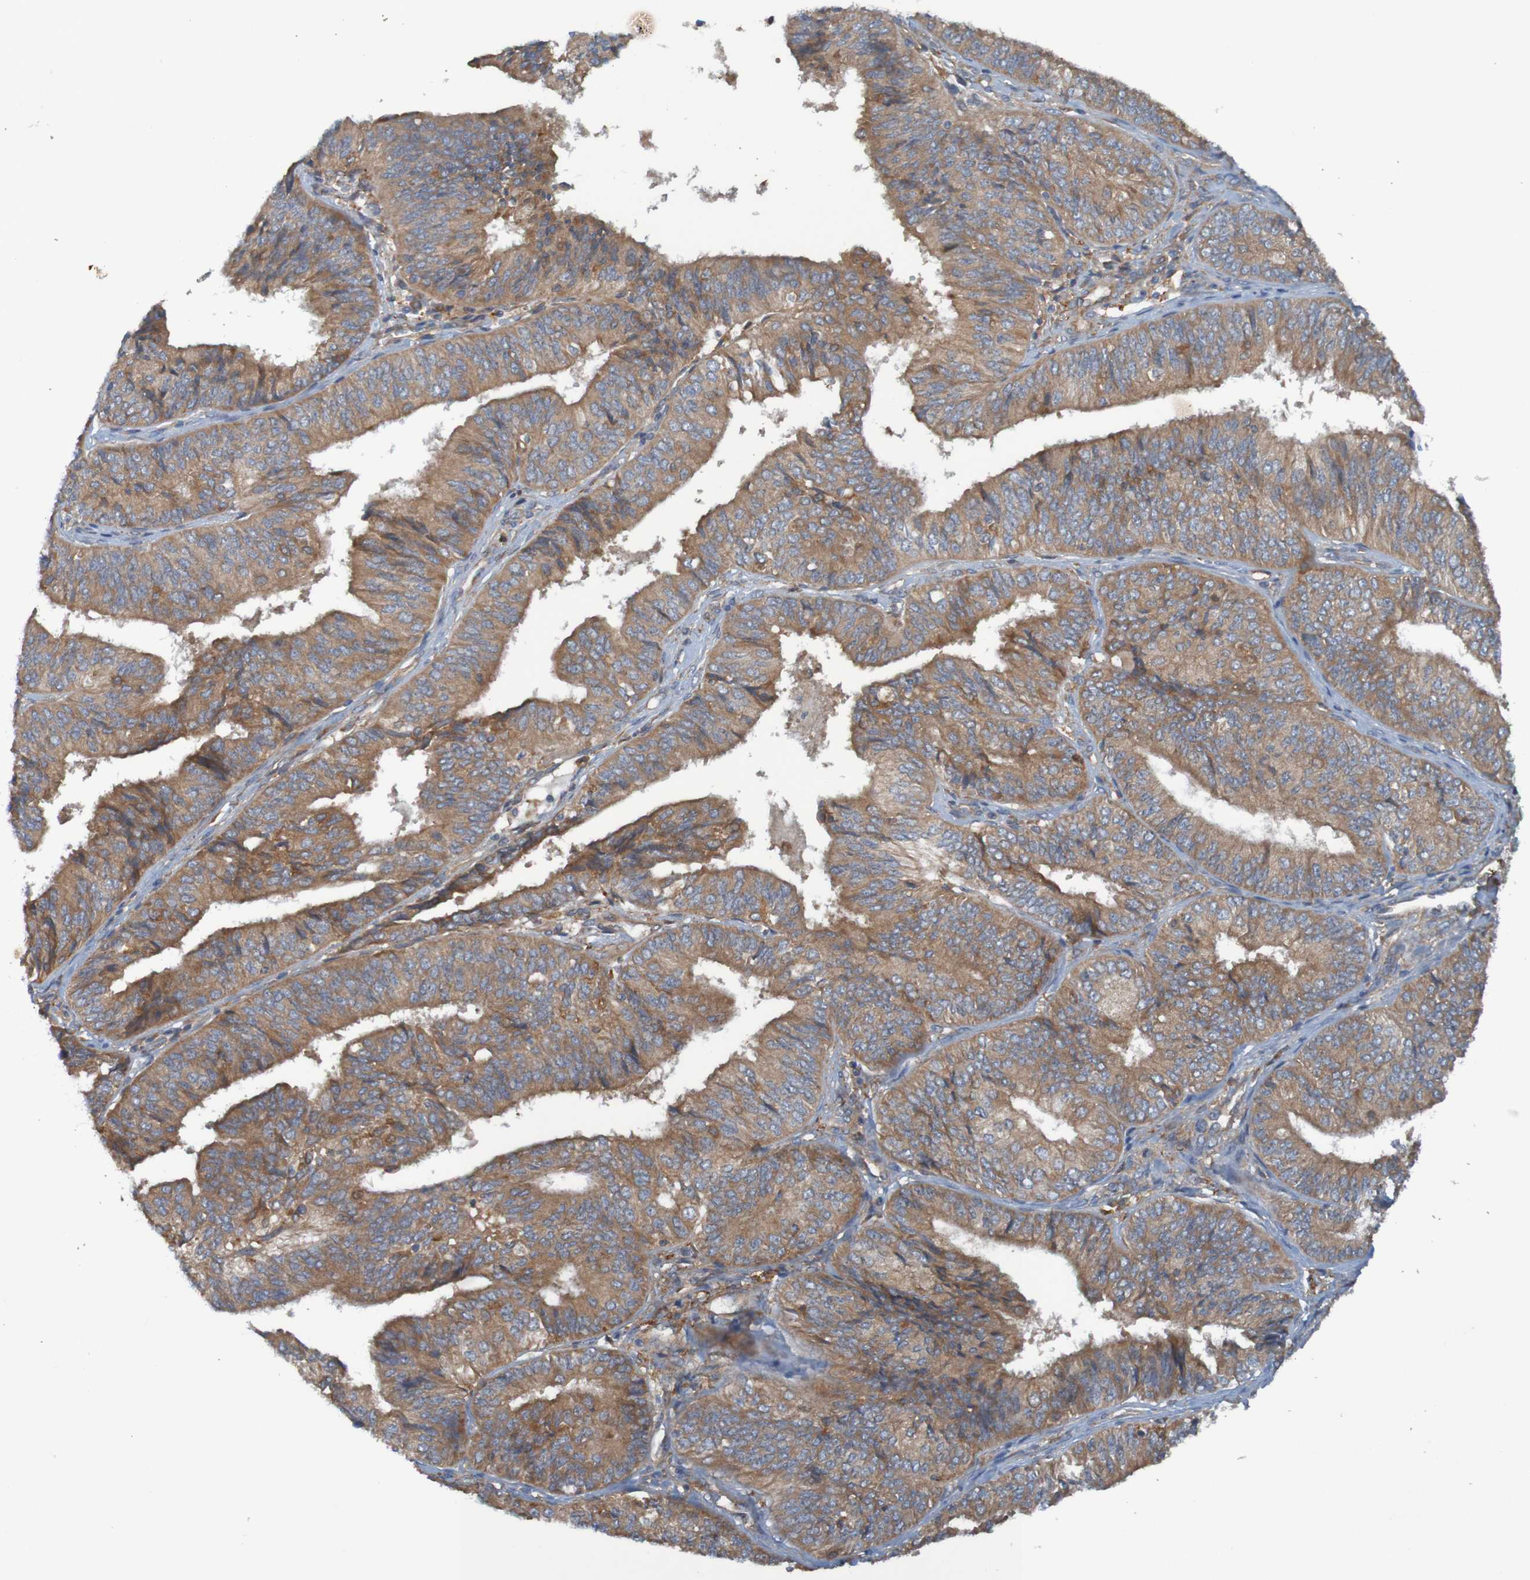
{"staining": {"intensity": "moderate", "quantity": ">75%", "location": "cytoplasmic/membranous"}, "tissue": "endometrial cancer", "cell_type": "Tumor cells", "image_type": "cancer", "snomed": [{"axis": "morphology", "description": "Adenocarcinoma, NOS"}, {"axis": "topography", "description": "Endometrium"}], "caption": "IHC micrograph of endometrial adenocarcinoma stained for a protein (brown), which displays medium levels of moderate cytoplasmic/membranous positivity in about >75% of tumor cells.", "gene": "DNAJC4", "patient": {"sex": "female", "age": 58}}